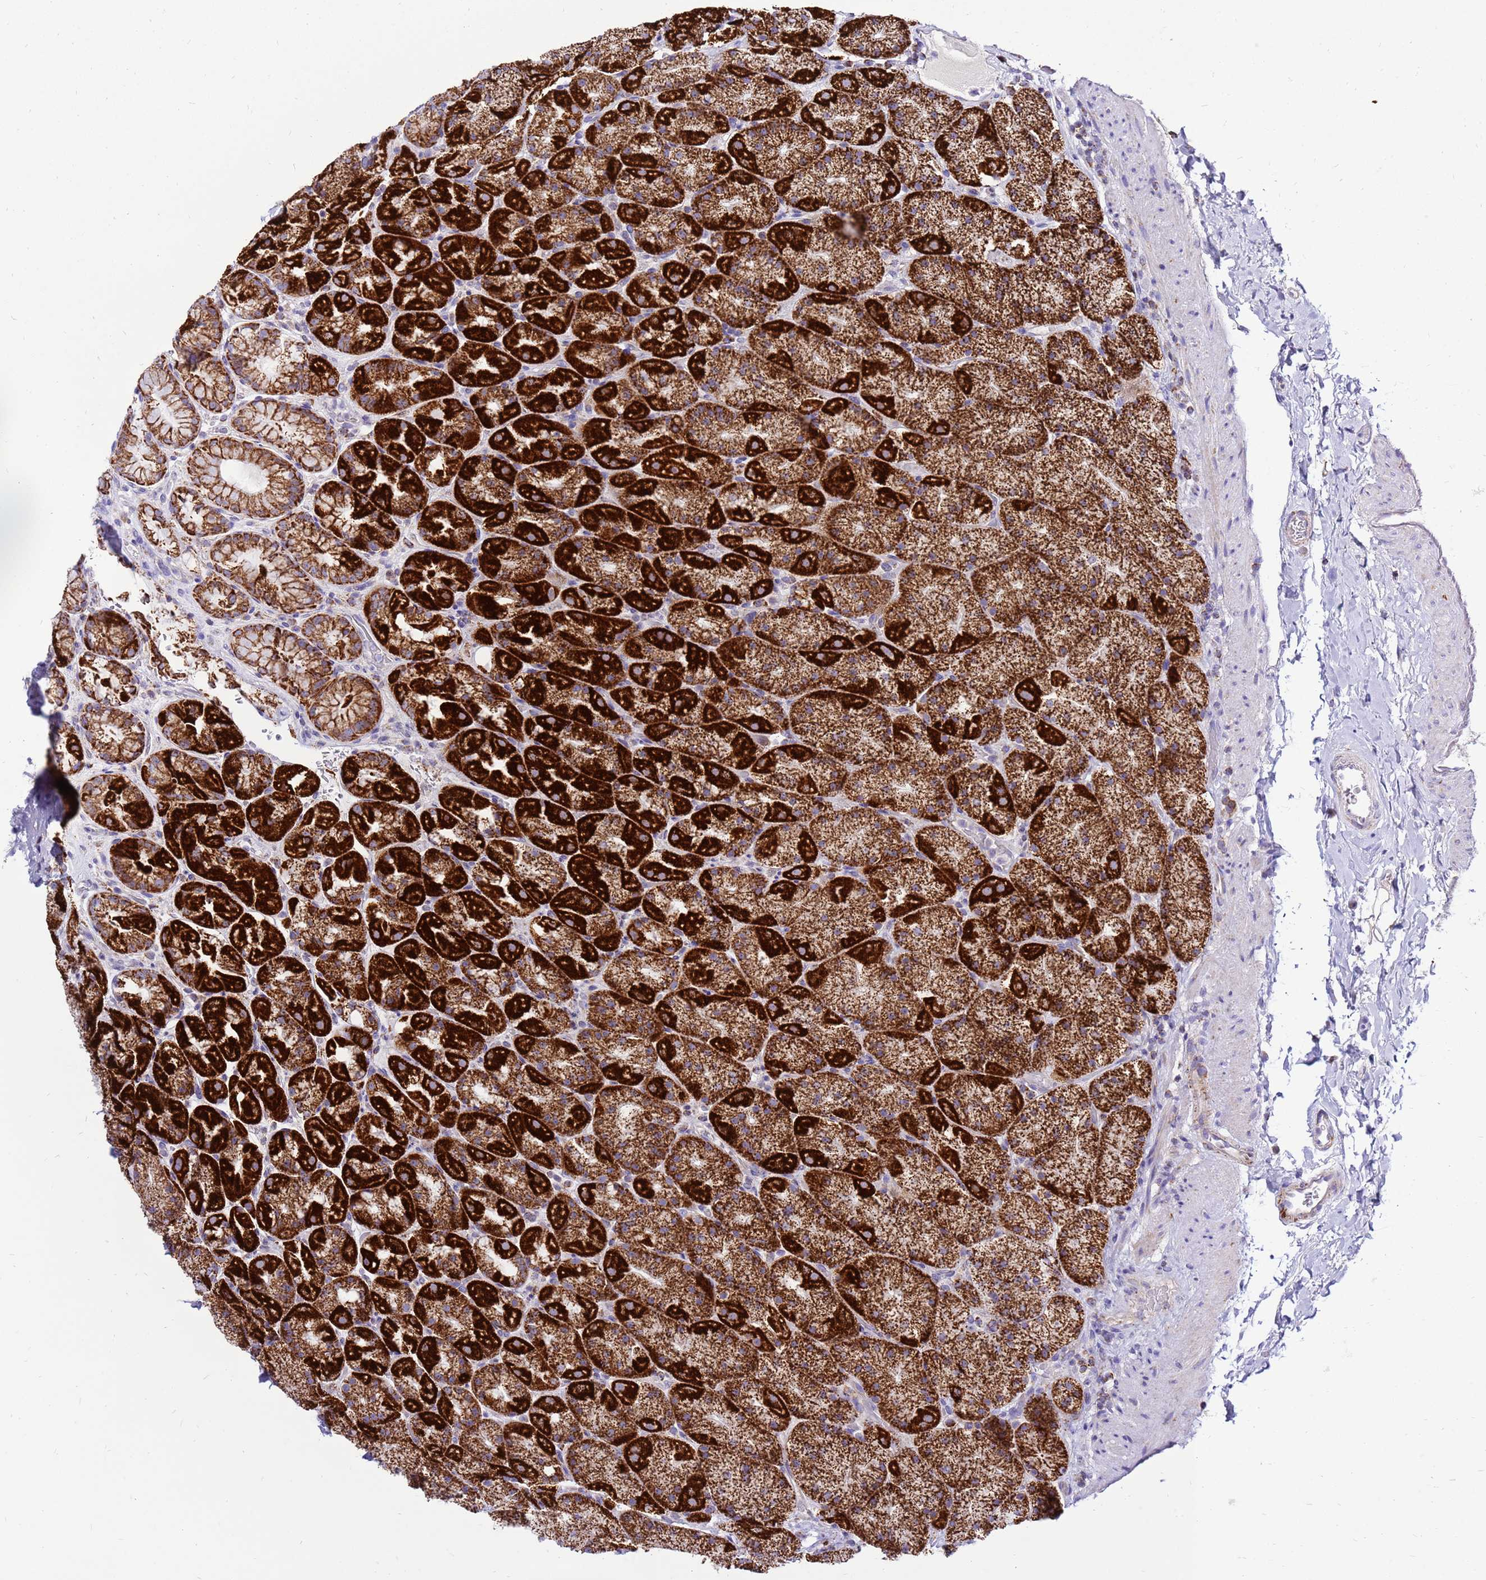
{"staining": {"intensity": "strong", "quantity": ">75%", "location": "cytoplasmic/membranous"}, "tissue": "stomach", "cell_type": "Glandular cells", "image_type": "normal", "snomed": [{"axis": "morphology", "description": "Normal tissue, NOS"}, {"axis": "topography", "description": "Stomach, upper"}, {"axis": "topography", "description": "Stomach, lower"}], "caption": "The image demonstrates staining of normal stomach, revealing strong cytoplasmic/membranous protein staining (brown color) within glandular cells.", "gene": "IGF1R", "patient": {"sex": "male", "age": 67}}